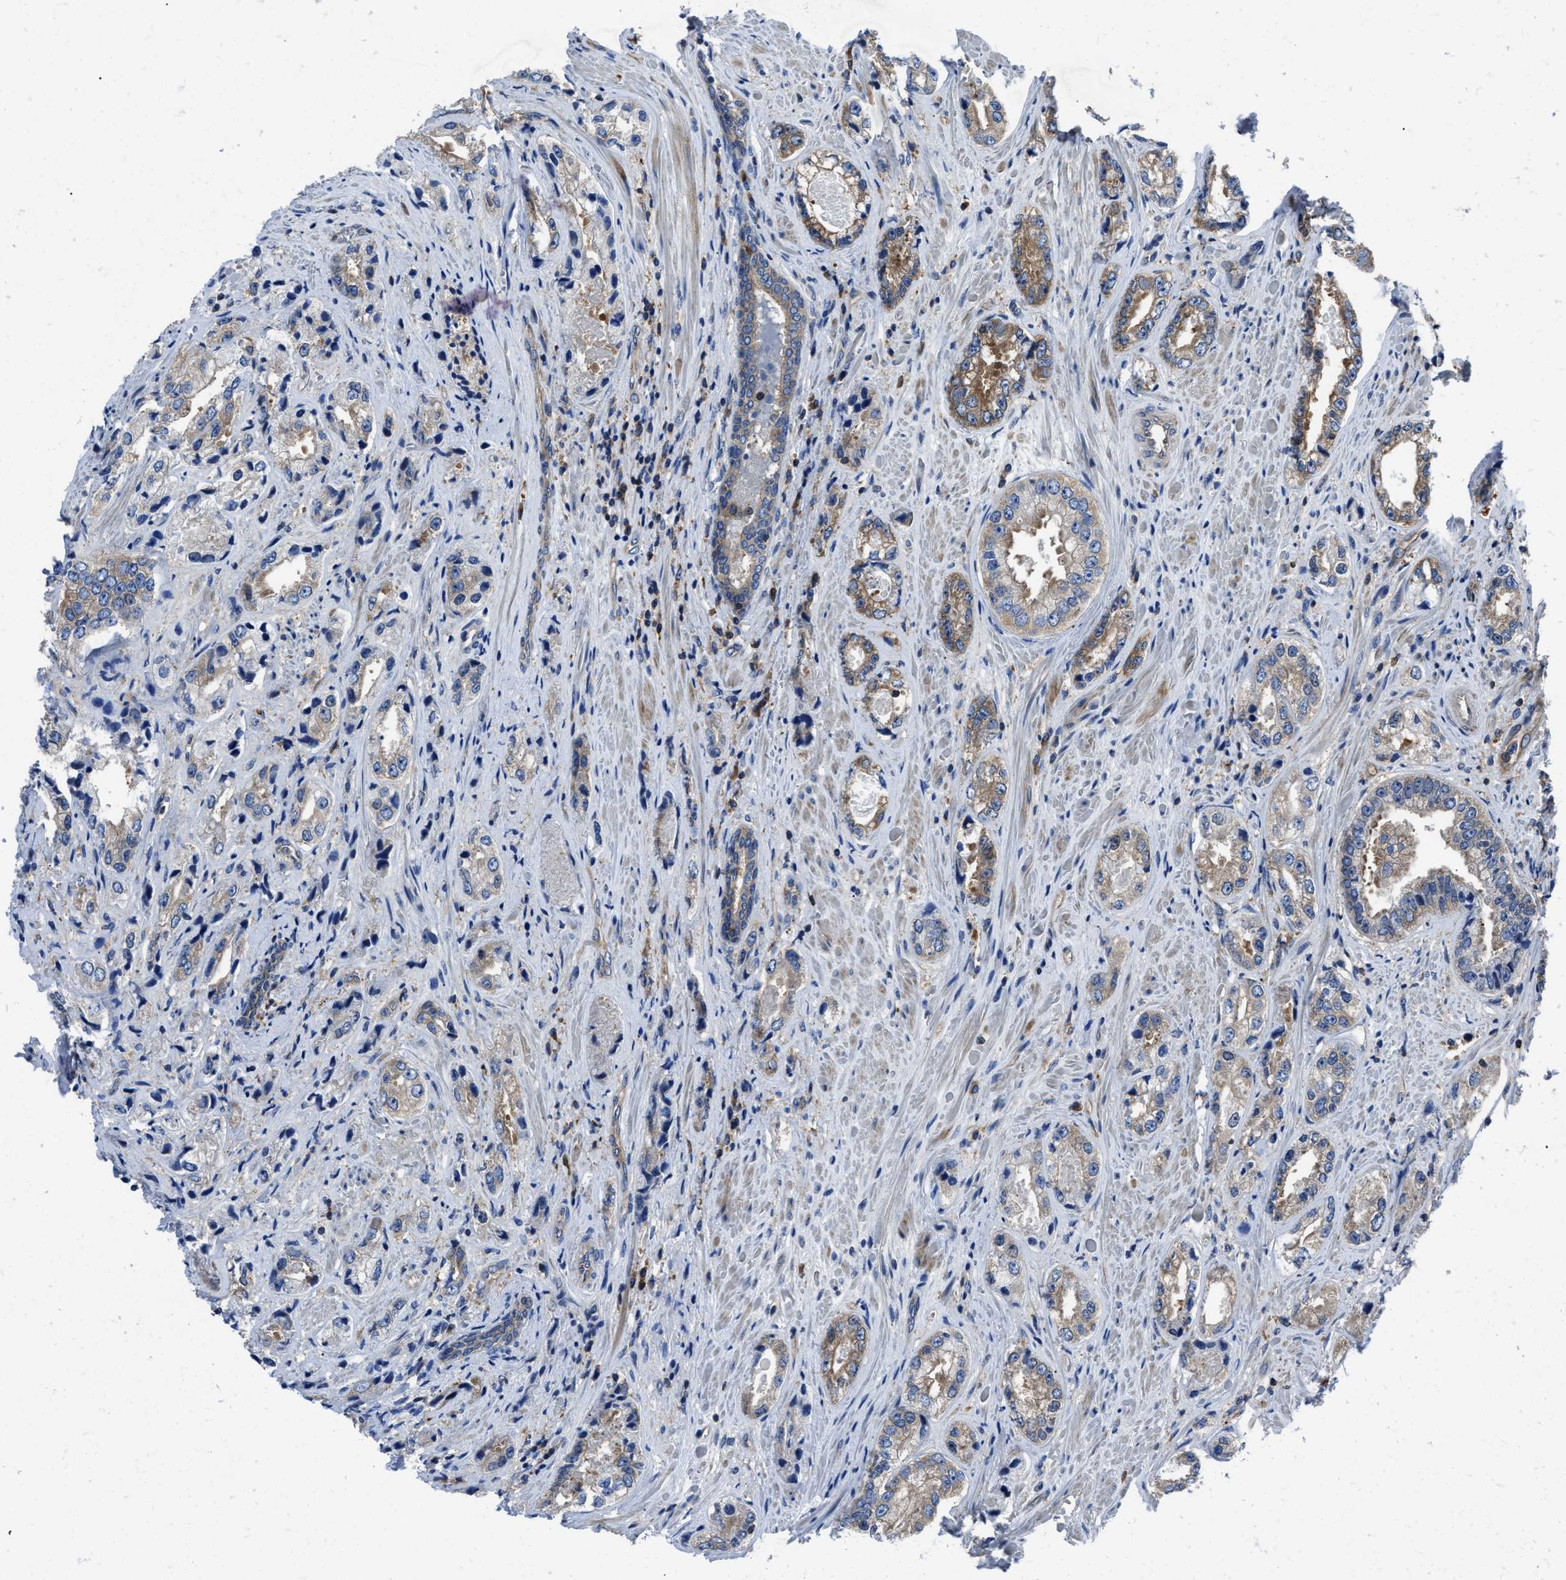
{"staining": {"intensity": "moderate", "quantity": "25%-75%", "location": "cytoplasmic/membranous"}, "tissue": "prostate cancer", "cell_type": "Tumor cells", "image_type": "cancer", "snomed": [{"axis": "morphology", "description": "Adenocarcinoma, High grade"}, {"axis": "topography", "description": "Prostate"}], "caption": "High-magnification brightfield microscopy of high-grade adenocarcinoma (prostate) stained with DAB (3,3'-diaminobenzidine) (brown) and counterstained with hematoxylin (blue). tumor cells exhibit moderate cytoplasmic/membranous positivity is seen in approximately25%-75% of cells.", "gene": "YARS1", "patient": {"sex": "male", "age": 61}}